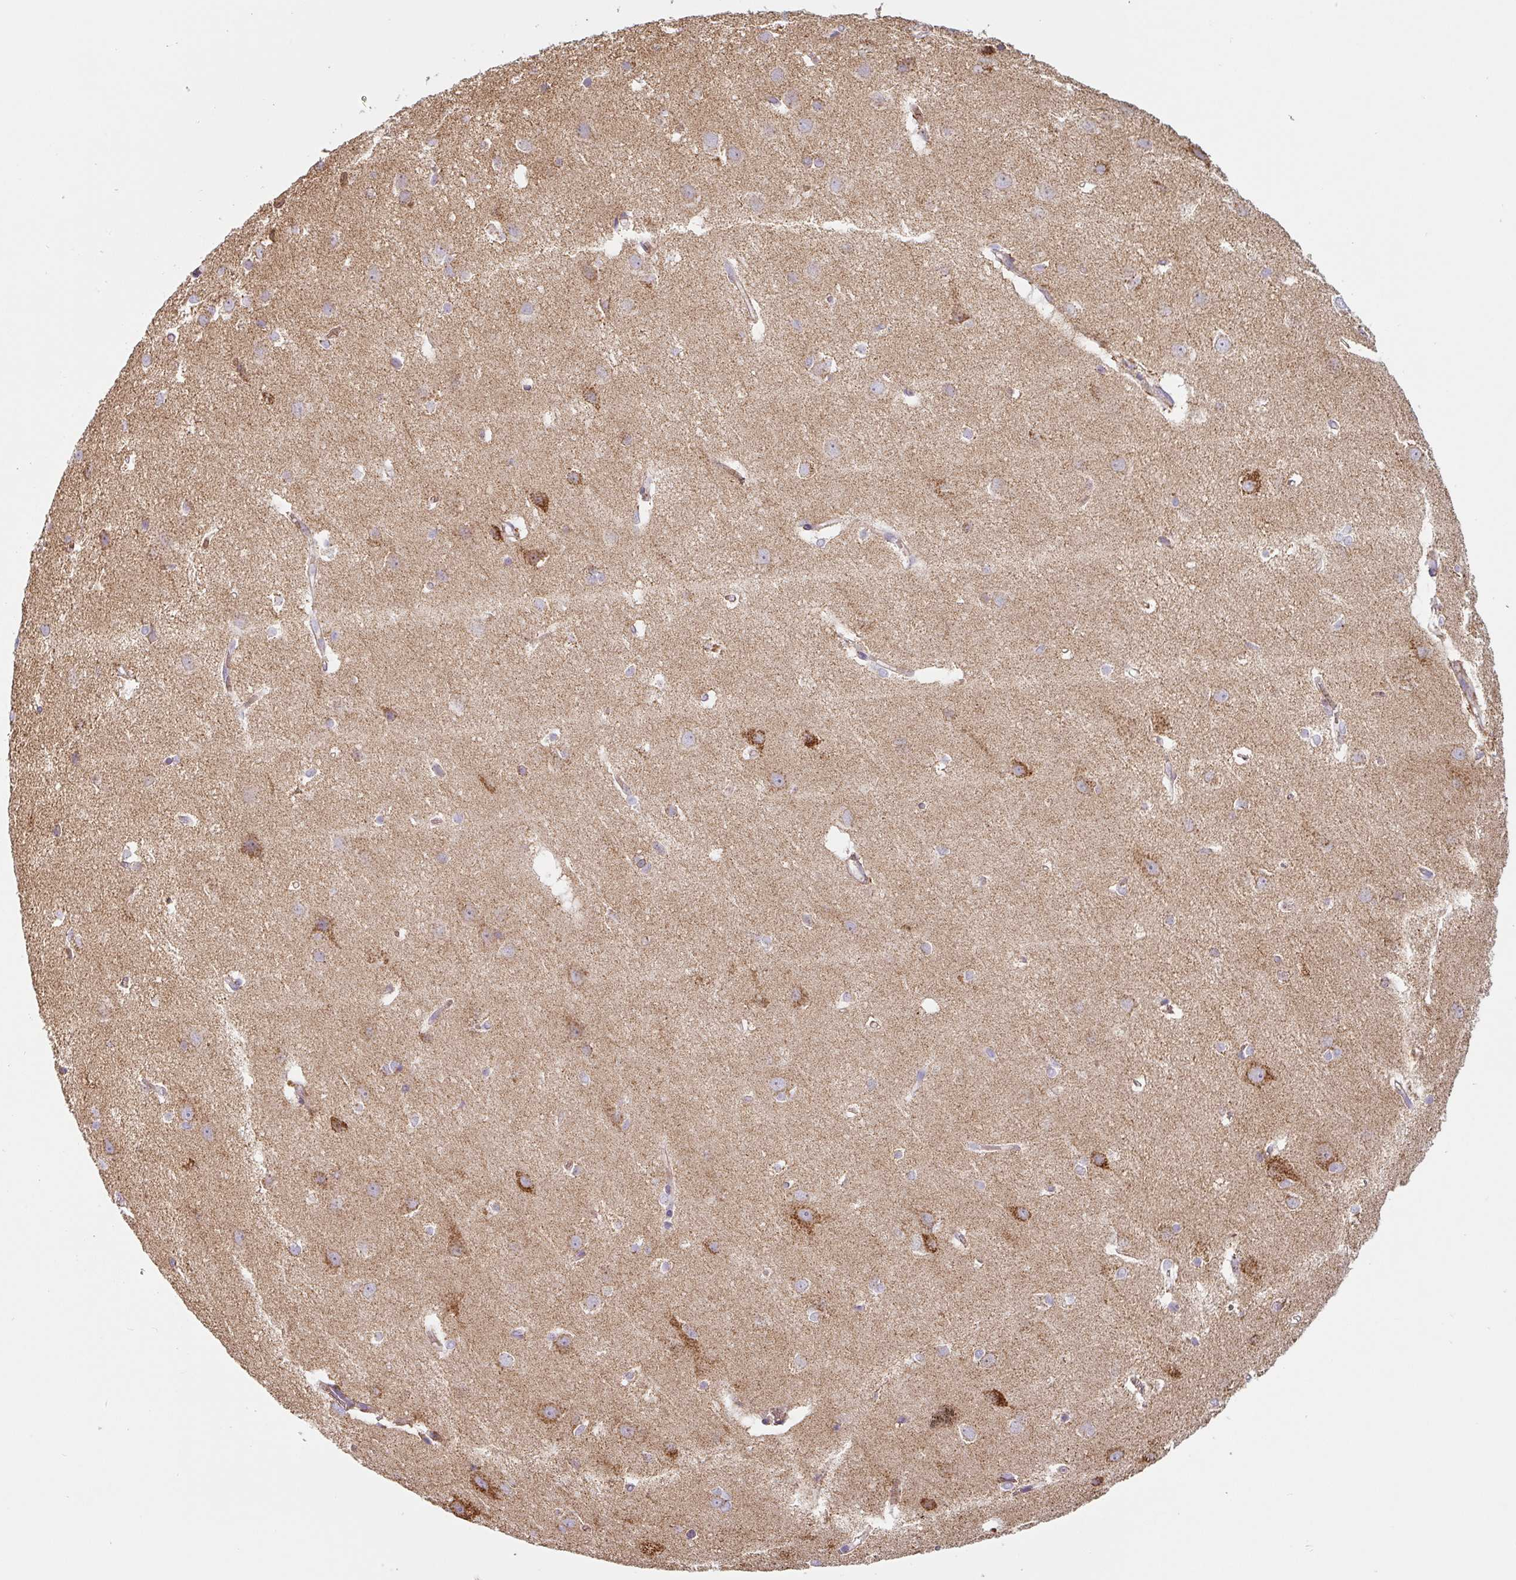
{"staining": {"intensity": "weak", "quantity": ">75%", "location": "cytoplasmic/membranous"}, "tissue": "cerebral cortex", "cell_type": "Endothelial cells", "image_type": "normal", "snomed": [{"axis": "morphology", "description": "Normal tissue, NOS"}, {"axis": "topography", "description": "Cerebral cortex"}], "caption": "A brown stain labels weak cytoplasmic/membranous positivity of a protein in endothelial cells of benign cerebral cortex. (DAB IHC with brightfield microscopy, high magnification).", "gene": "MT", "patient": {"sex": "male", "age": 37}}